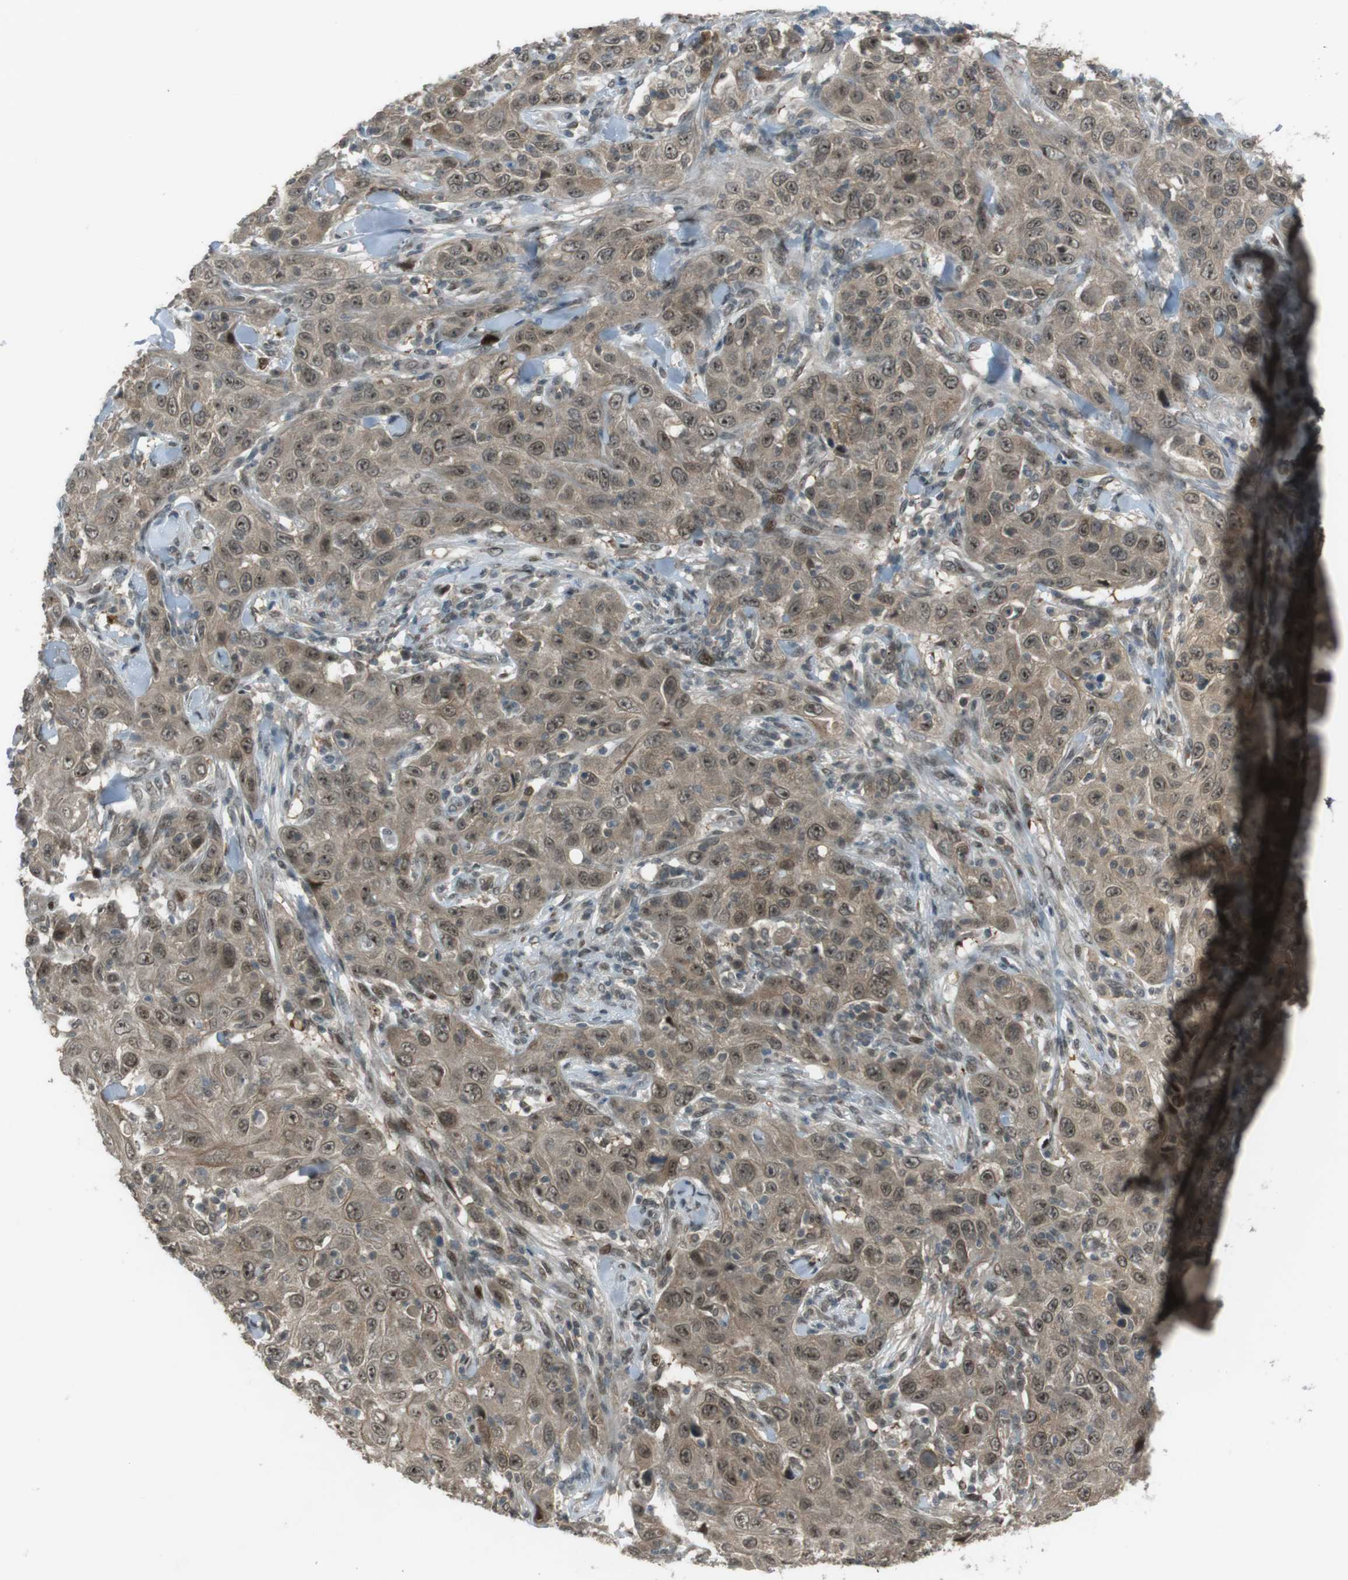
{"staining": {"intensity": "moderate", "quantity": ">75%", "location": "cytoplasmic/membranous,nuclear"}, "tissue": "skin cancer", "cell_type": "Tumor cells", "image_type": "cancer", "snomed": [{"axis": "morphology", "description": "Squamous cell carcinoma, NOS"}, {"axis": "topography", "description": "Skin"}], "caption": "Immunohistochemical staining of human skin cancer demonstrates medium levels of moderate cytoplasmic/membranous and nuclear staining in about >75% of tumor cells. (Brightfield microscopy of DAB IHC at high magnification).", "gene": "SLITRK5", "patient": {"sex": "female", "age": 88}}